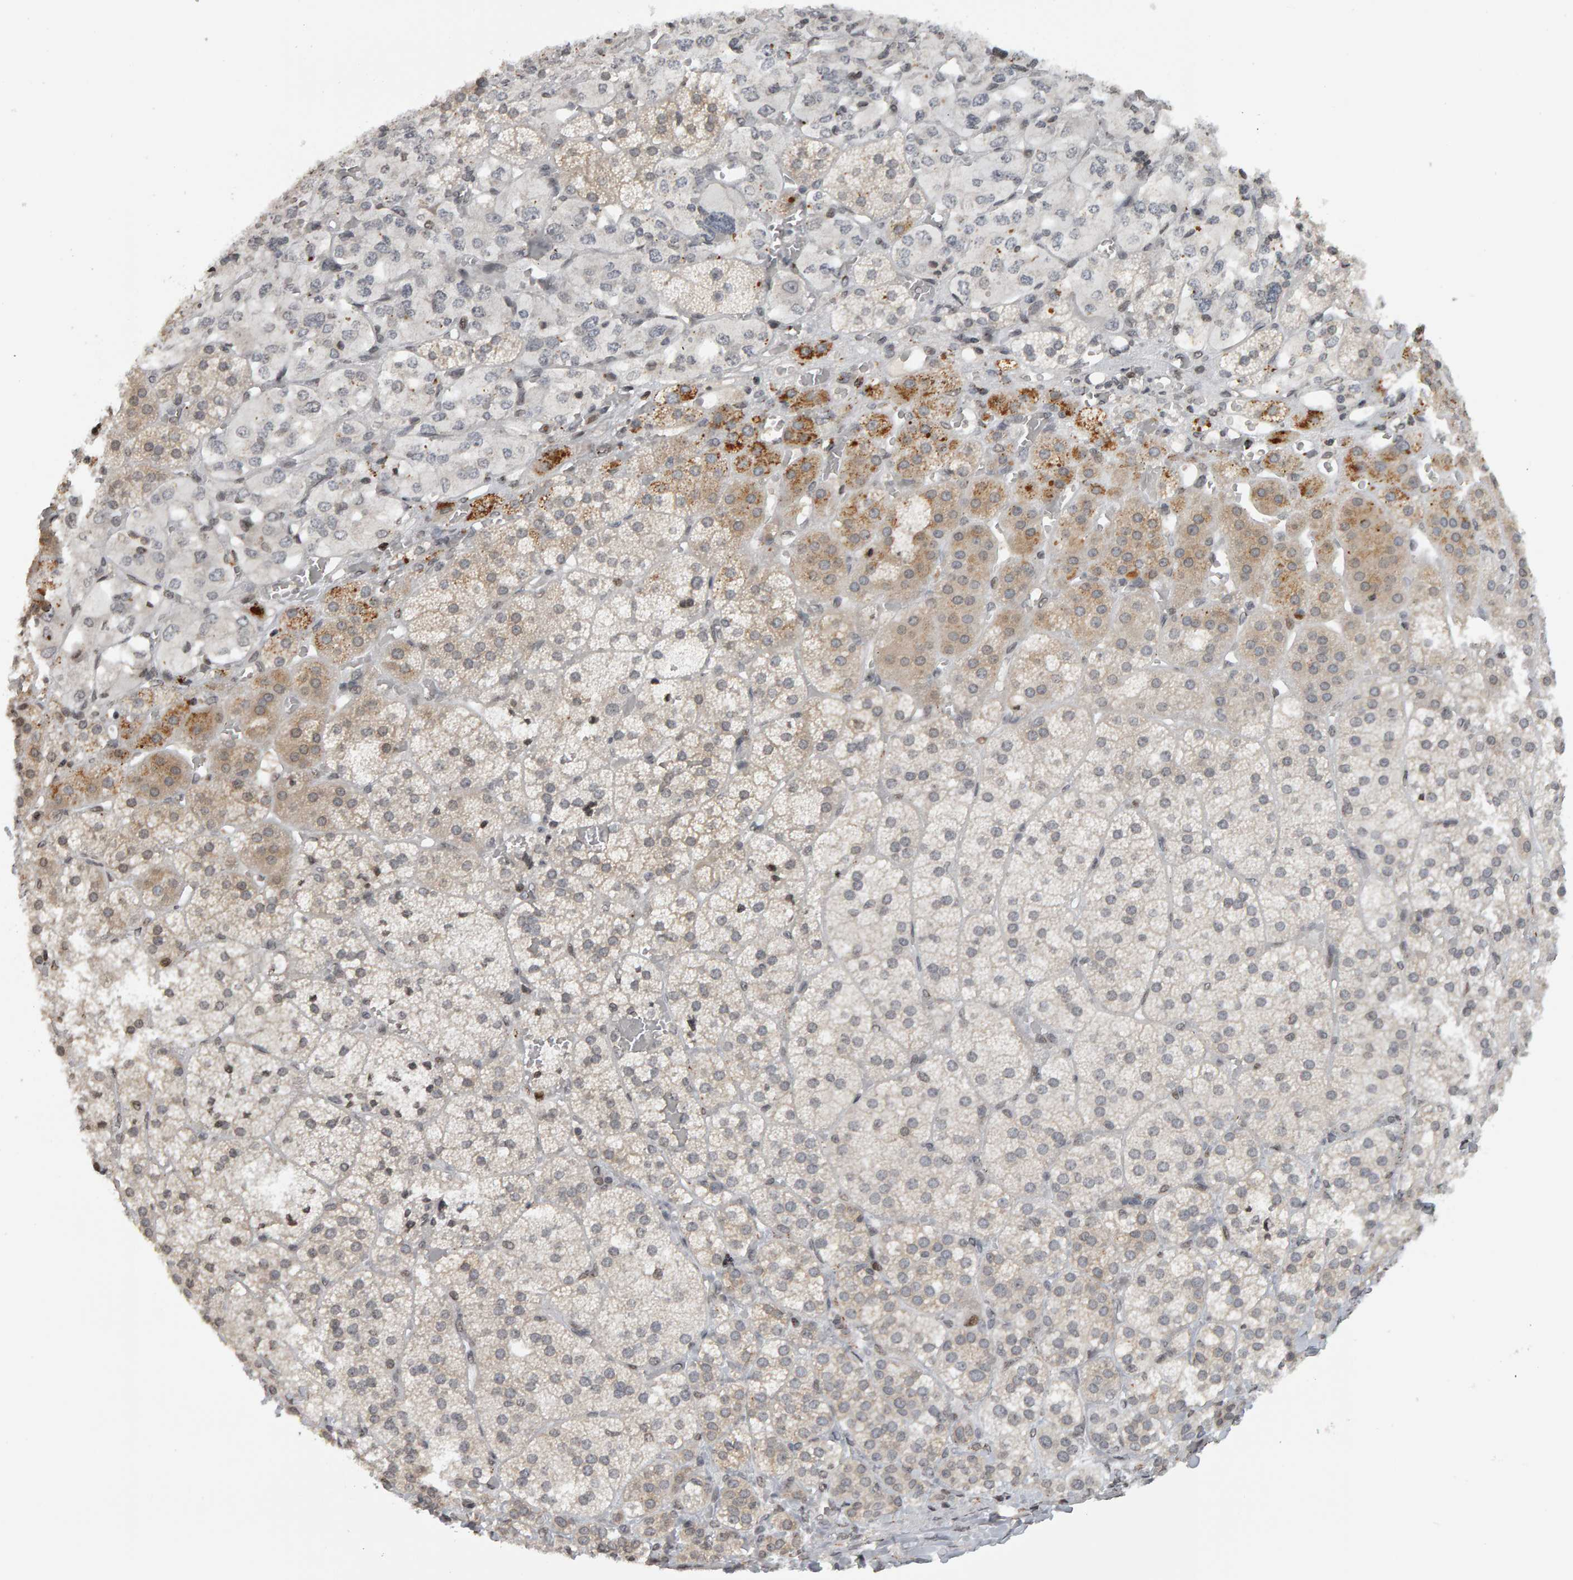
{"staining": {"intensity": "moderate", "quantity": "<25%", "location": "cytoplasmic/membranous"}, "tissue": "adrenal gland", "cell_type": "Glandular cells", "image_type": "normal", "snomed": [{"axis": "morphology", "description": "Normal tissue, NOS"}, {"axis": "topography", "description": "Adrenal gland"}], "caption": "Adrenal gland was stained to show a protein in brown. There is low levels of moderate cytoplasmic/membranous staining in about <25% of glandular cells. The staining was performed using DAB to visualize the protein expression in brown, while the nuclei were stained in blue with hematoxylin (Magnification: 20x).", "gene": "TRAM1", "patient": {"sex": "female", "age": 44}}